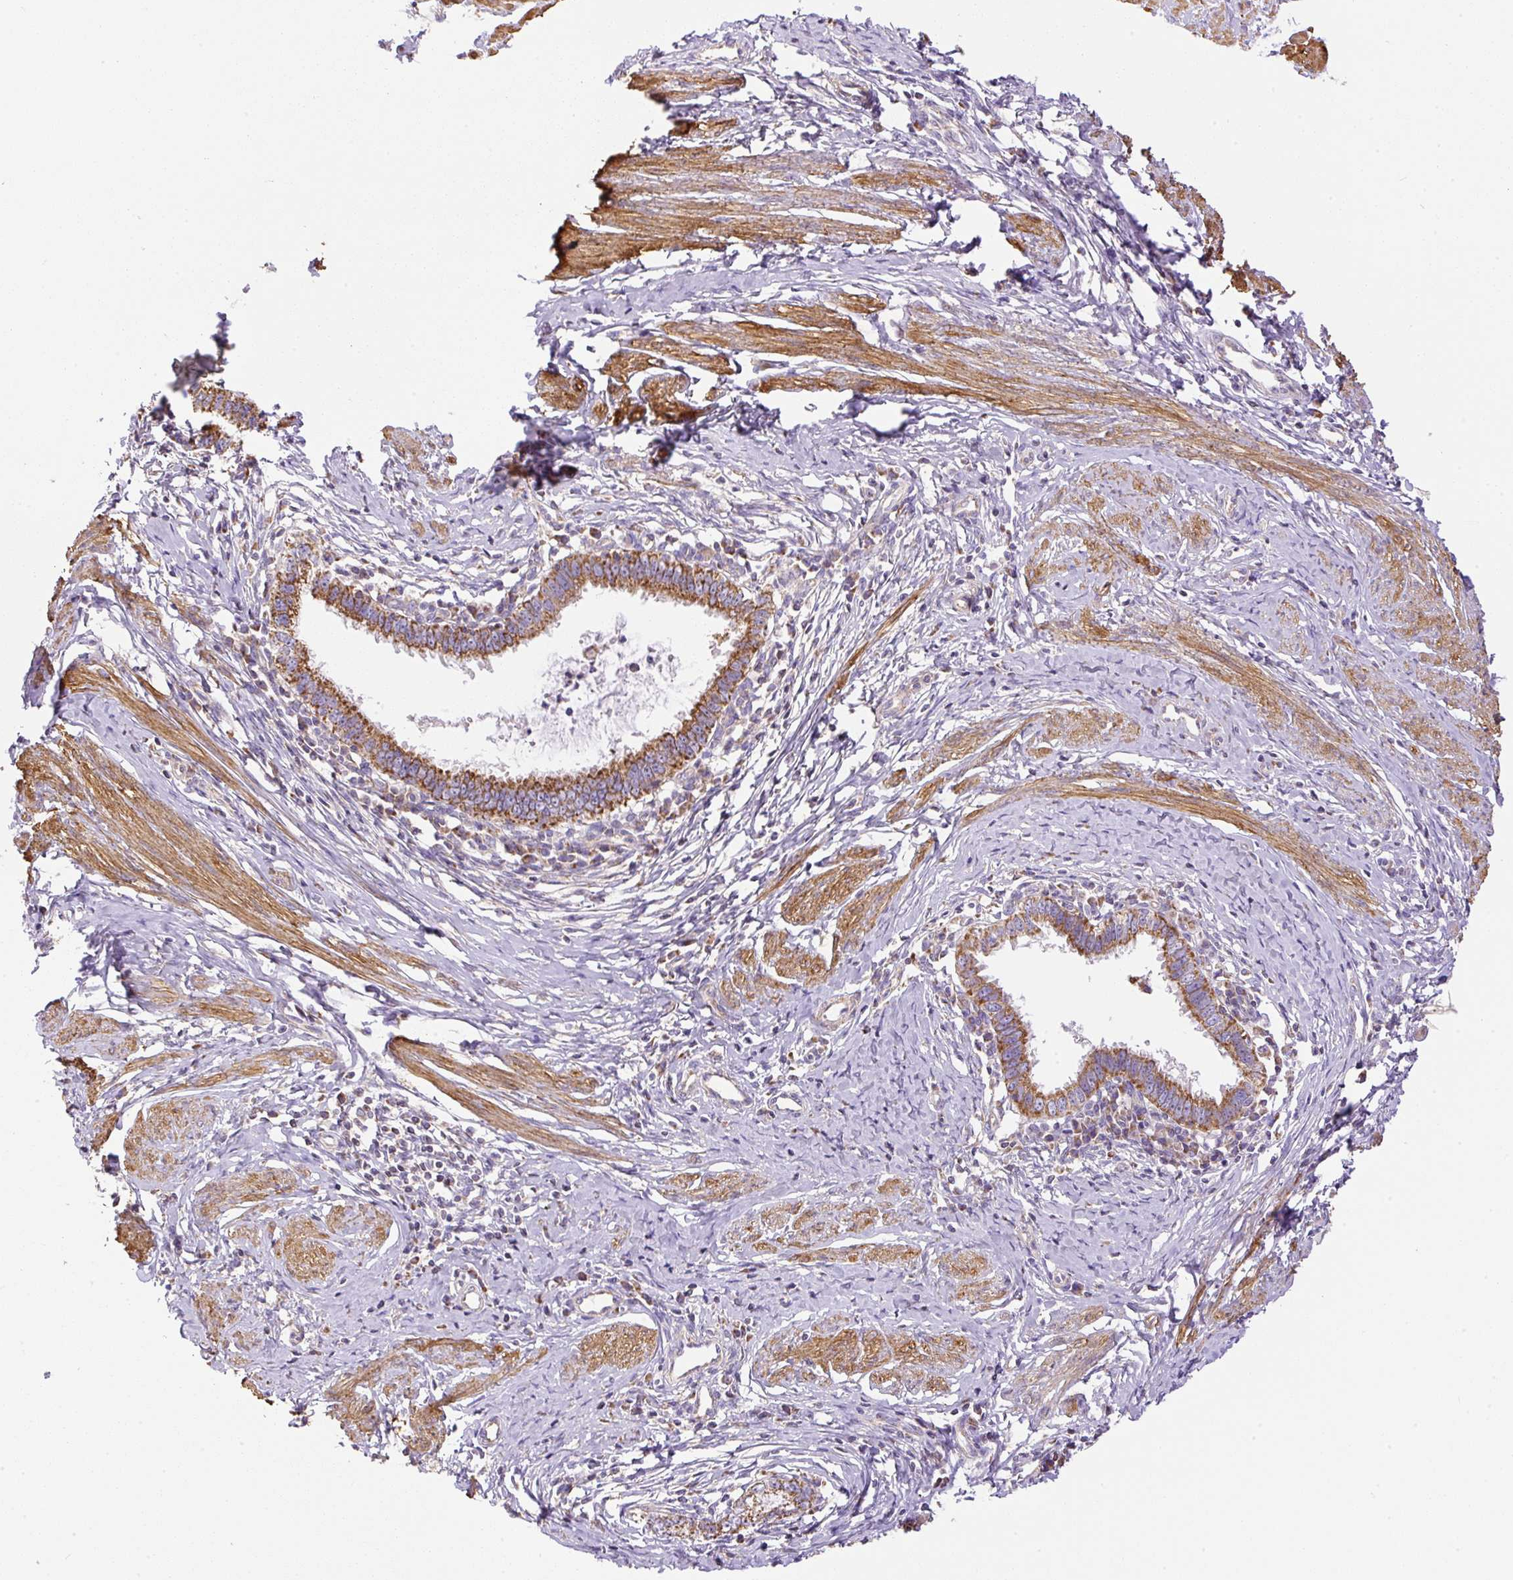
{"staining": {"intensity": "moderate", "quantity": ">75%", "location": "cytoplasmic/membranous"}, "tissue": "cervical cancer", "cell_type": "Tumor cells", "image_type": "cancer", "snomed": [{"axis": "morphology", "description": "Adenocarcinoma, NOS"}, {"axis": "topography", "description": "Cervix"}], "caption": "Immunohistochemical staining of cervical cancer (adenocarcinoma) shows medium levels of moderate cytoplasmic/membranous protein positivity in approximately >75% of tumor cells. (Brightfield microscopy of DAB IHC at high magnification).", "gene": "NDUFAF2", "patient": {"sex": "female", "age": 36}}